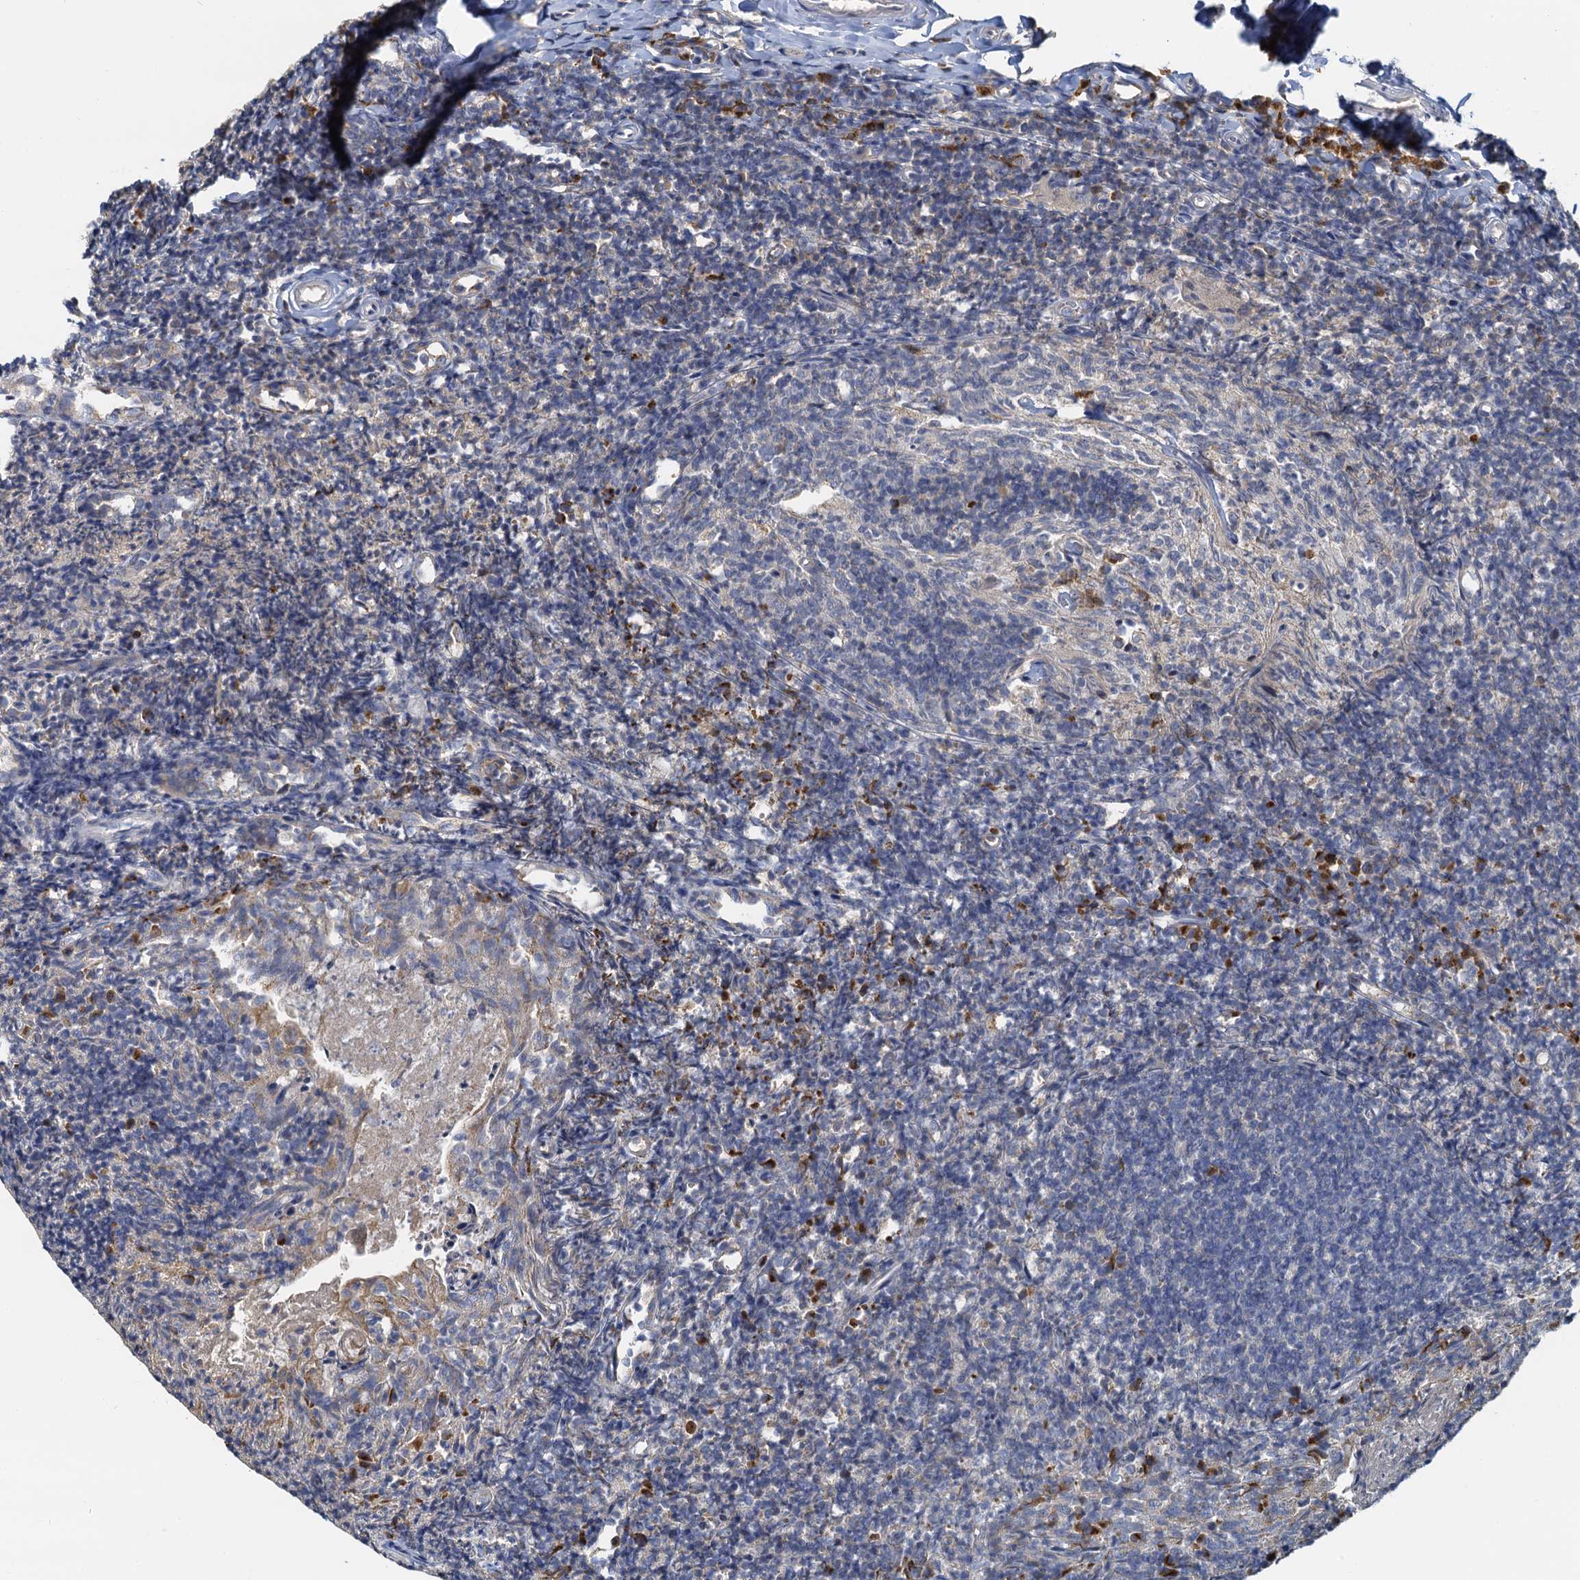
{"staining": {"intensity": "weak", "quantity": ">75%", "location": "cytoplasmic/membranous"}, "tissue": "tonsil", "cell_type": "Germinal center cells", "image_type": "normal", "snomed": [{"axis": "morphology", "description": "Normal tissue, NOS"}, {"axis": "topography", "description": "Tonsil"}], "caption": "Brown immunohistochemical staining in benign human tonsil displays weak cytoplasmic/membranous staining in approximately >75% of germinal center cells. The staining was performed using DAB (3,3'-diaminobenzidine), with brown indicating positive protein expression. Nuclei are stained blue with hematoxylin.", "gene": "NKAPD1", "patient": {"sex": "female", "age": 10}}